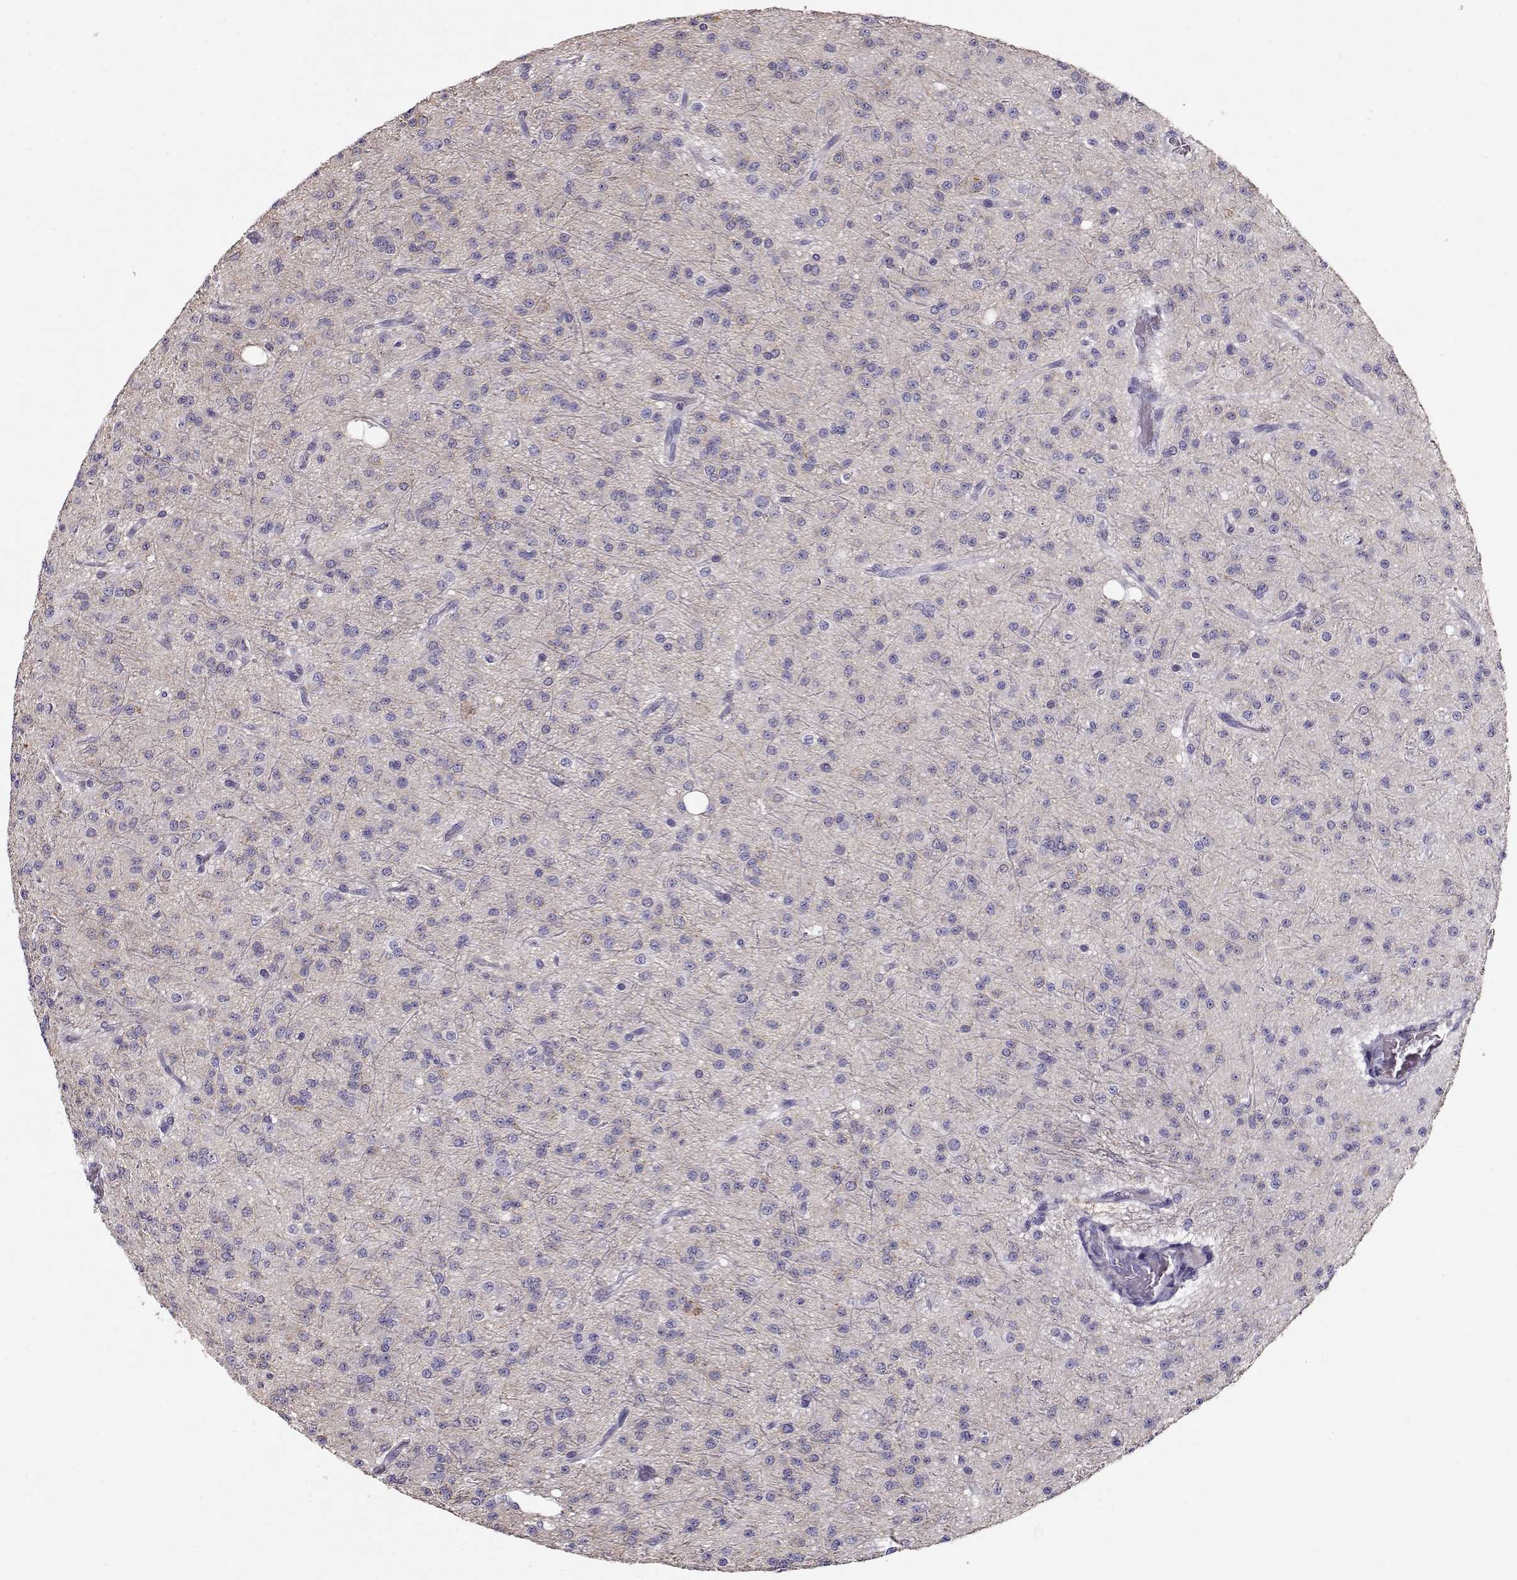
{"staining": {"intensity": "negative", "quantity": "none", "location": "none"}, "tissue": "glioma", "cell_type": "Tumor cells", "image_type": "cancer", "snomed": [{"axis": "morphology", "description": "Glioma, malignant, Low grade"}, {"axis": "topography", "description": "Brain"}], "caption": "Immunohistochemistry (IHC) photomicrograph of human malignant glioma (low-grade) stained for a protein (brown), which demonstrates no staining in tumor cells. The staining was performed using DAB to visualize the protein expression in brown, while the nuclei were stained in blue with hematoxylin (Magnification: 20x).", "gene": "RBM44", "patient": {"sex": "male", "age": 27}}